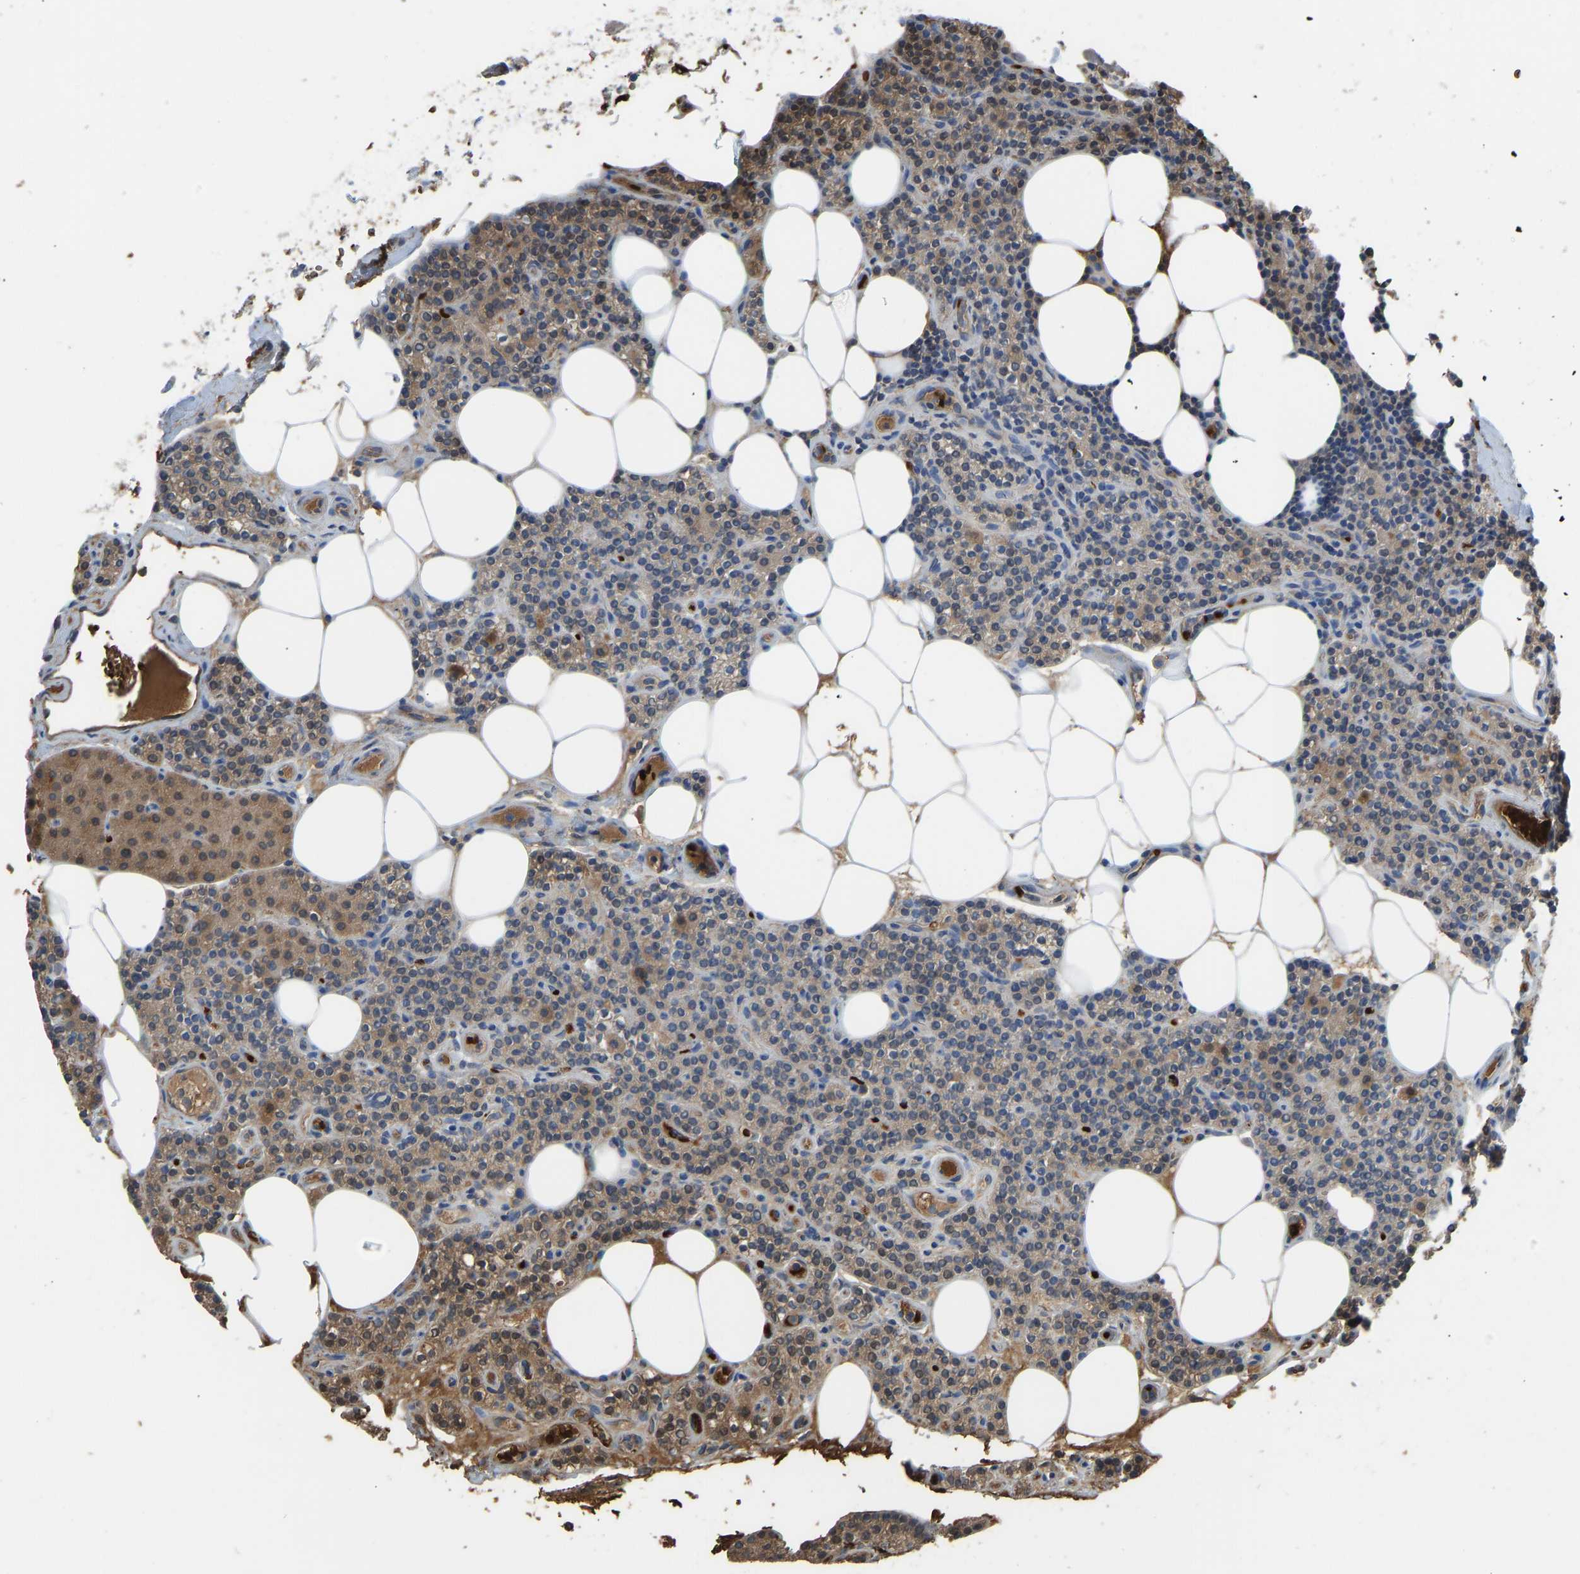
{"staining": {"intensity": "moderate", "quantity": "25%-75%", "location": "cytoplasmic/membranous"}, "tissue": "parathyroid gland", "cell_type": "Glandular cells", "image_type": "normal", "snomed": [{"axis": "morphology", "description": "Normal tissue, NOS"}, {"axis": "morphology", "description": "Adenoma, NOS"}, {"axis": "topography", "description": "Parathyroid gland"}], "caption": "DAB (3,3'-diaminobenzidine) immunohistochemical staining of normal human parathyroid gland shows moderate cytoplasmic/membranous protein positivity in about 25%-75% of glandular cells. The protein of interest is shown in brown color, while the nuclei are stained blue.", "gene": "PIGS", "patient": {"sex": "female", "age": 70}}